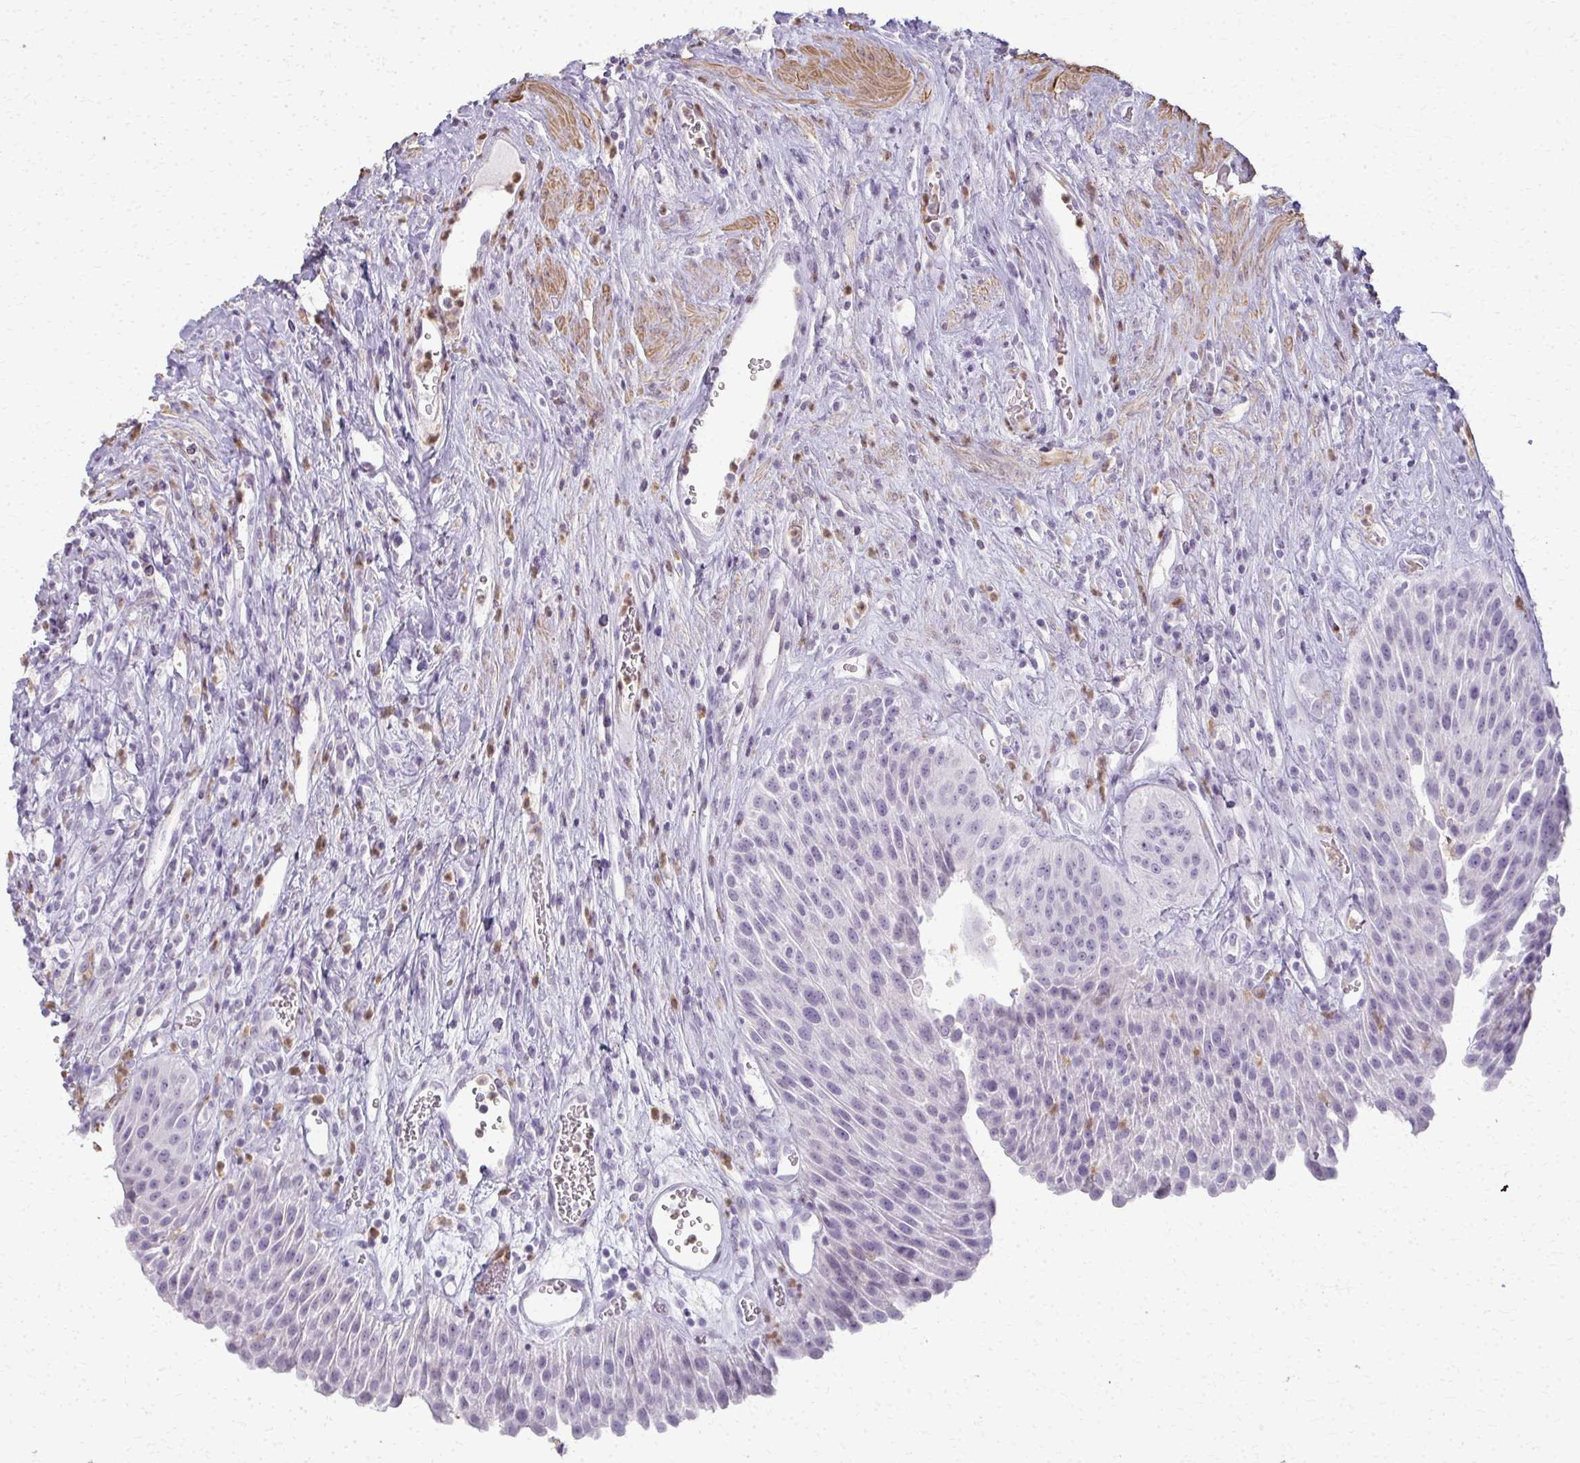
{"staining": {"intensity": "negative", "quantity": "none", "location": "none"}, "tissue": "urinary bladder", "cell_type": "Urothelial cells", "image_type": "normal", "snomed": [{"axis": "morphology", "description": "Normal tissue, NOS"}, {"axis": "topography", "description": "Urinary bladder"}], "caption": "Immunohistochemical staining of unremarkable human urinary bladder displays no significant expression in urothelial cells.", "gene": "CA3", "patient": {"sex": "female", "age": 56}}